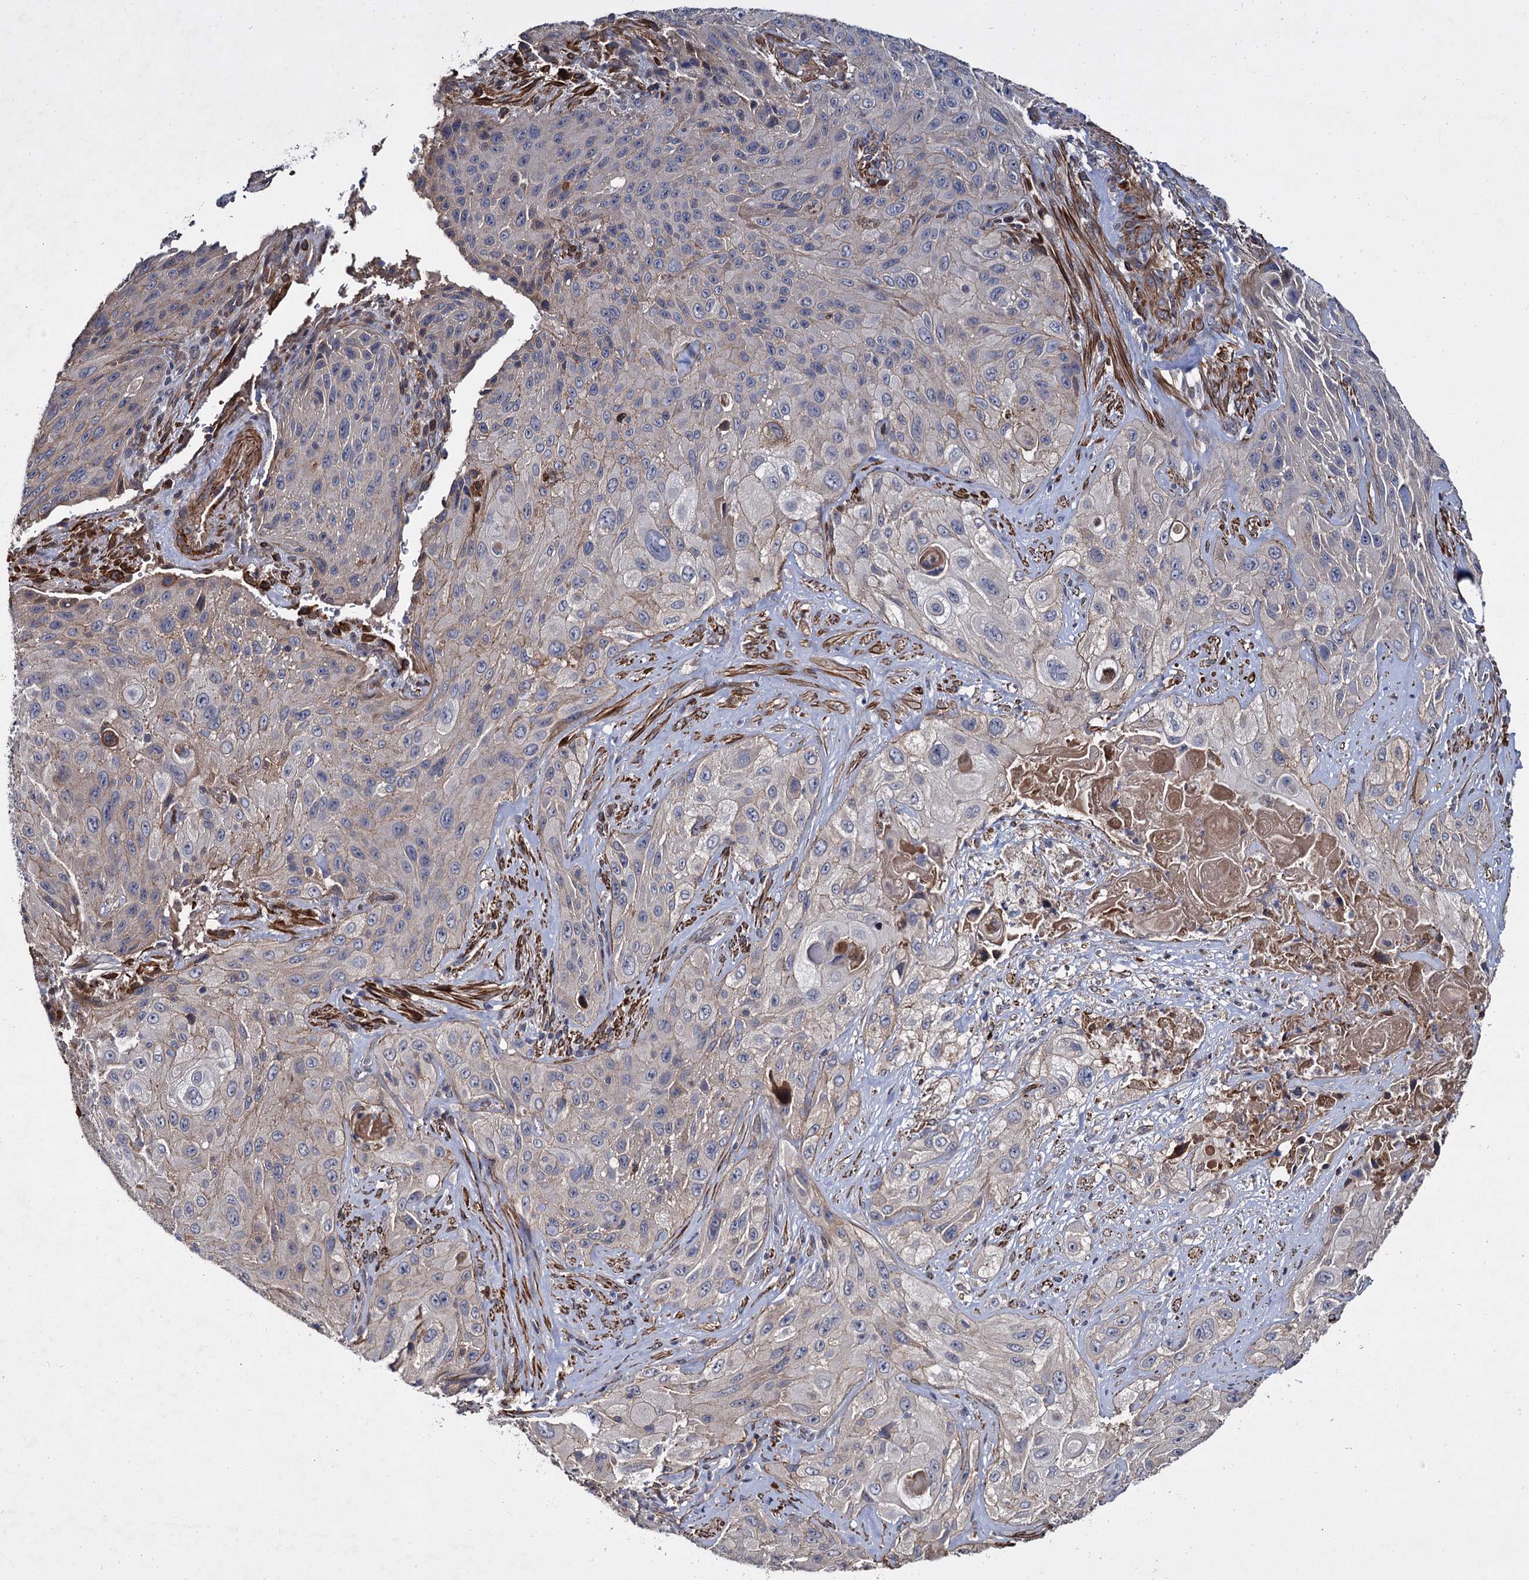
{"staining": {"intensity": "negative", "quantity": "none", "location": "none"}, "tissue": "cervical cancer", "cell_type": "Tumor cells", "image_type": "cancer", "snomed": [{"axis": "morphology", "description": "Squamous cell carcinoma, NOS"}, {"axis": "topography", "description": "Cervix"}], "caption": "Cervical squamous cell carcinoma was stained to show a protein in brown. There is no significant positivity in tumor cells.", "gene": "ISM2", "patient": {"sex": "female", "age": 42}}